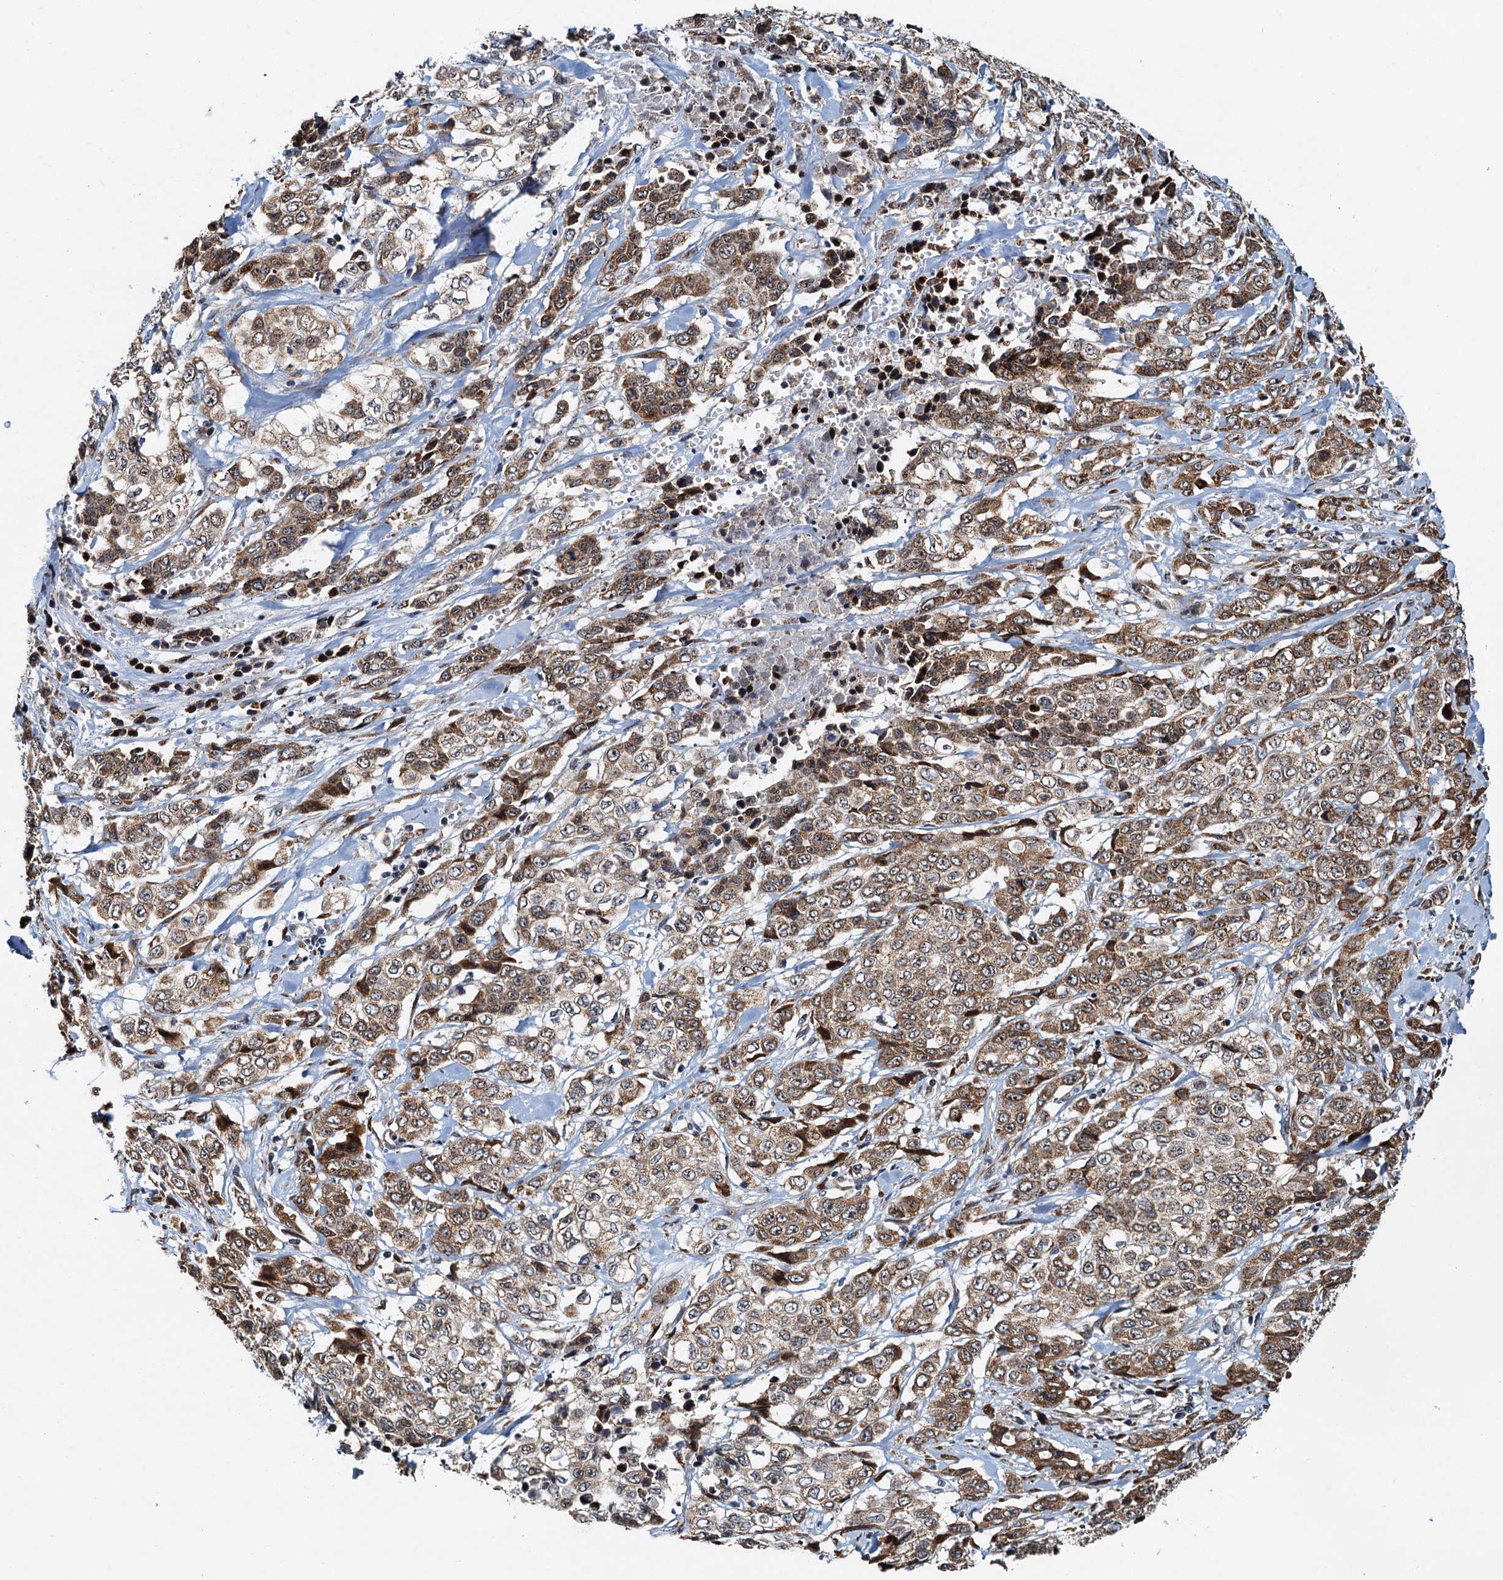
{"staining": {"intensity": "moderate", "quantity": ">75%", "location": "cytoplasmic/membranous"}, "tissue": "stomach cancer", "cell_type": "Tumor cells", "image_type": "cancer", "snomed": [{"axis": "morphology", "description": "Adenocarcinoma, NOS"}, {"axis": "topography", "description": "Stomach, upper"}], "caption": "DAB immunohistochemical staining of stomach adenocarcinoma demonstrates moderate cytoplasmic/membranous protein positivity in about >75% of tumor cells. (Stains: DAB in brown, nuclei in blue, Microscopy: brightfield microscopy at high magnification).", "gene": "DNAJC21", "patient": {"sex": "male", "age": 62}}